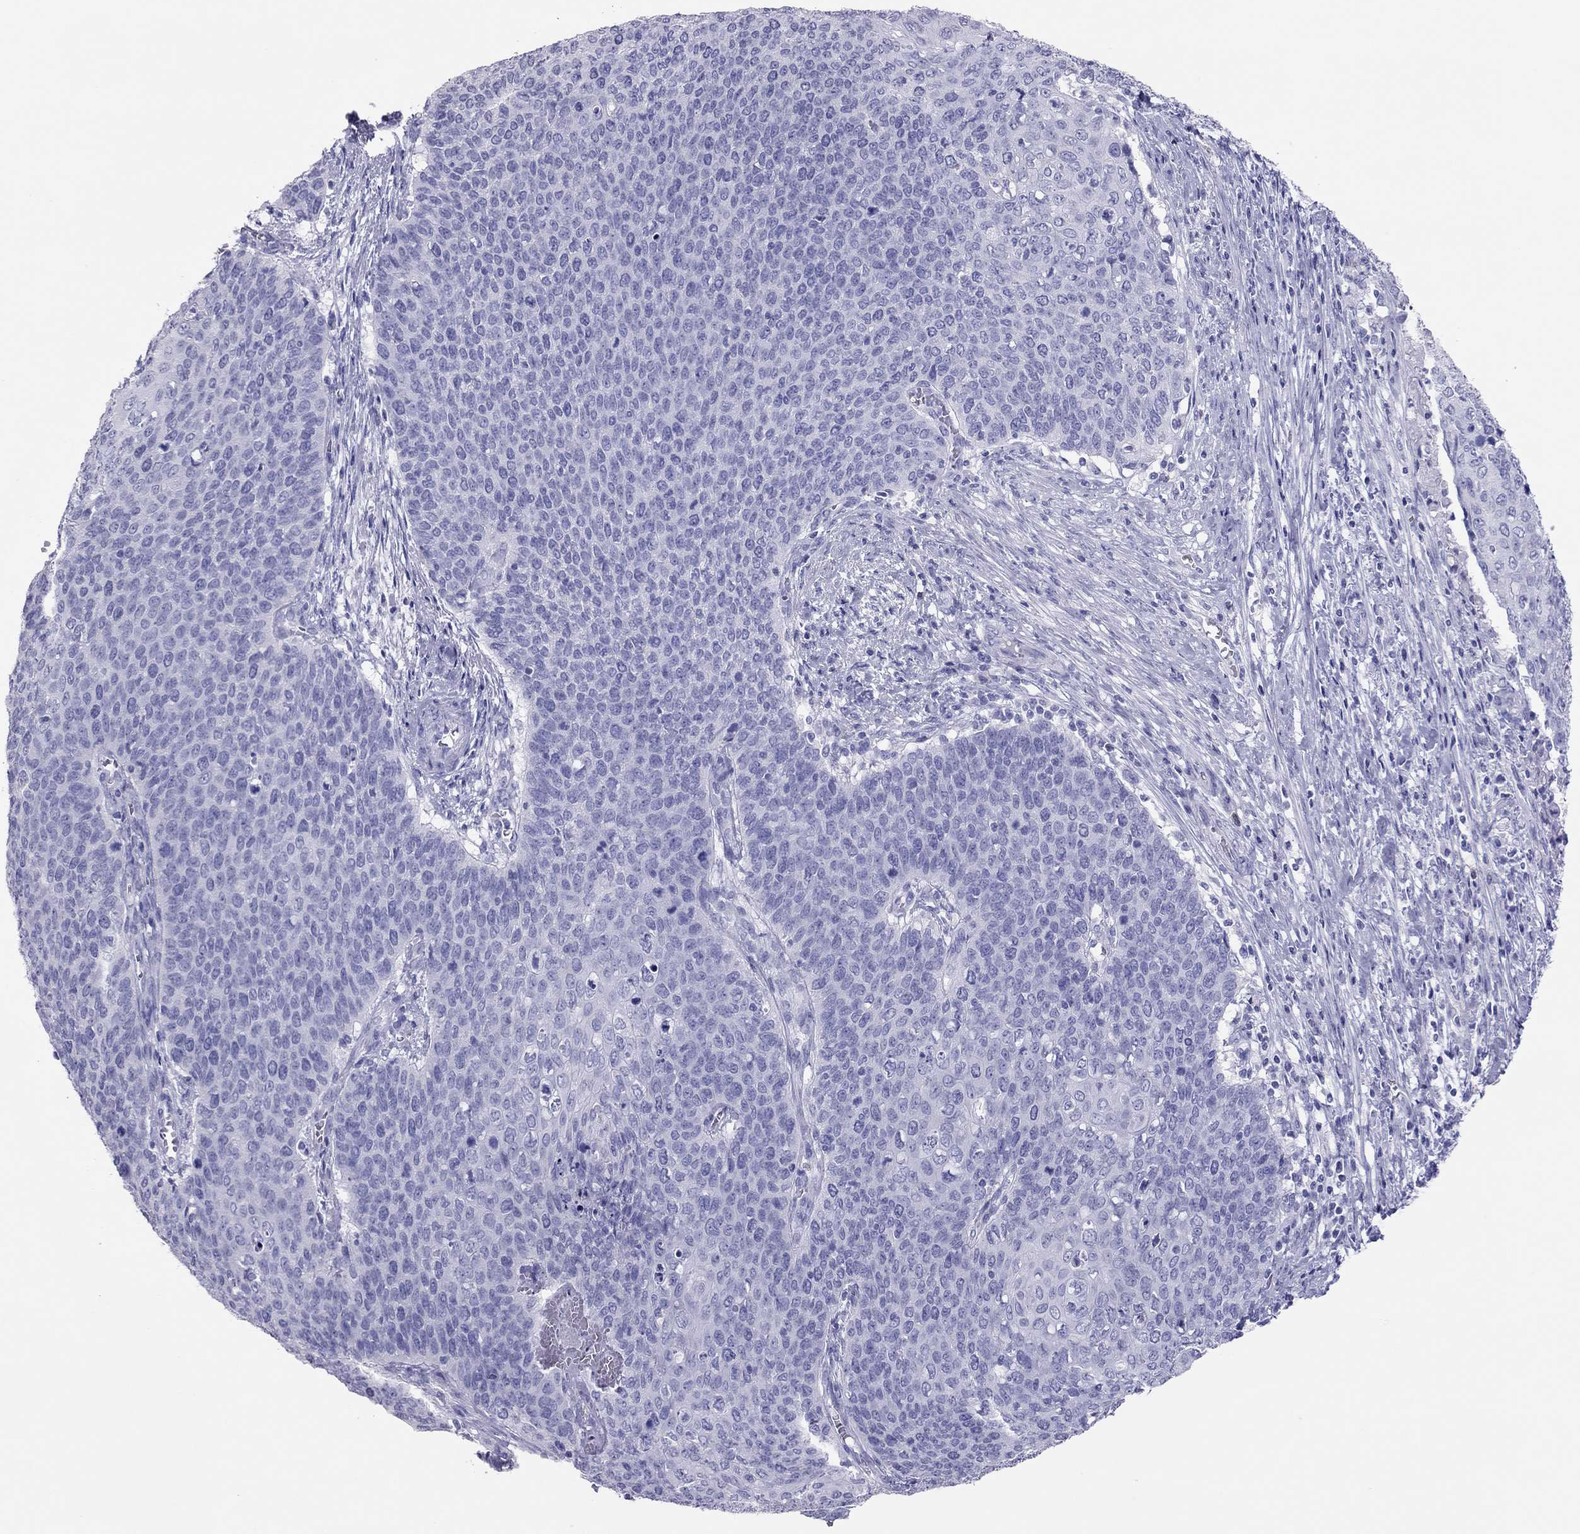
{"staining": {"intensity": "negative", "quantity": "none", "location": "none"}, "tissue": "cervical cancer", "cell_type": "Tumor cells", "image_type": "cancer", "snomed": [{"axis": "morphology", "description": "Squamous cell carcinoma, NOS"}, {"axis": "topography", "description": "Cervix"}], "caption": "DAB immunohistochemical staining of cervical cancer demonstrates no significant positivity in tumor cells.", "gene": "TSHB", "patient": {"sex": "female", "age": 39}}